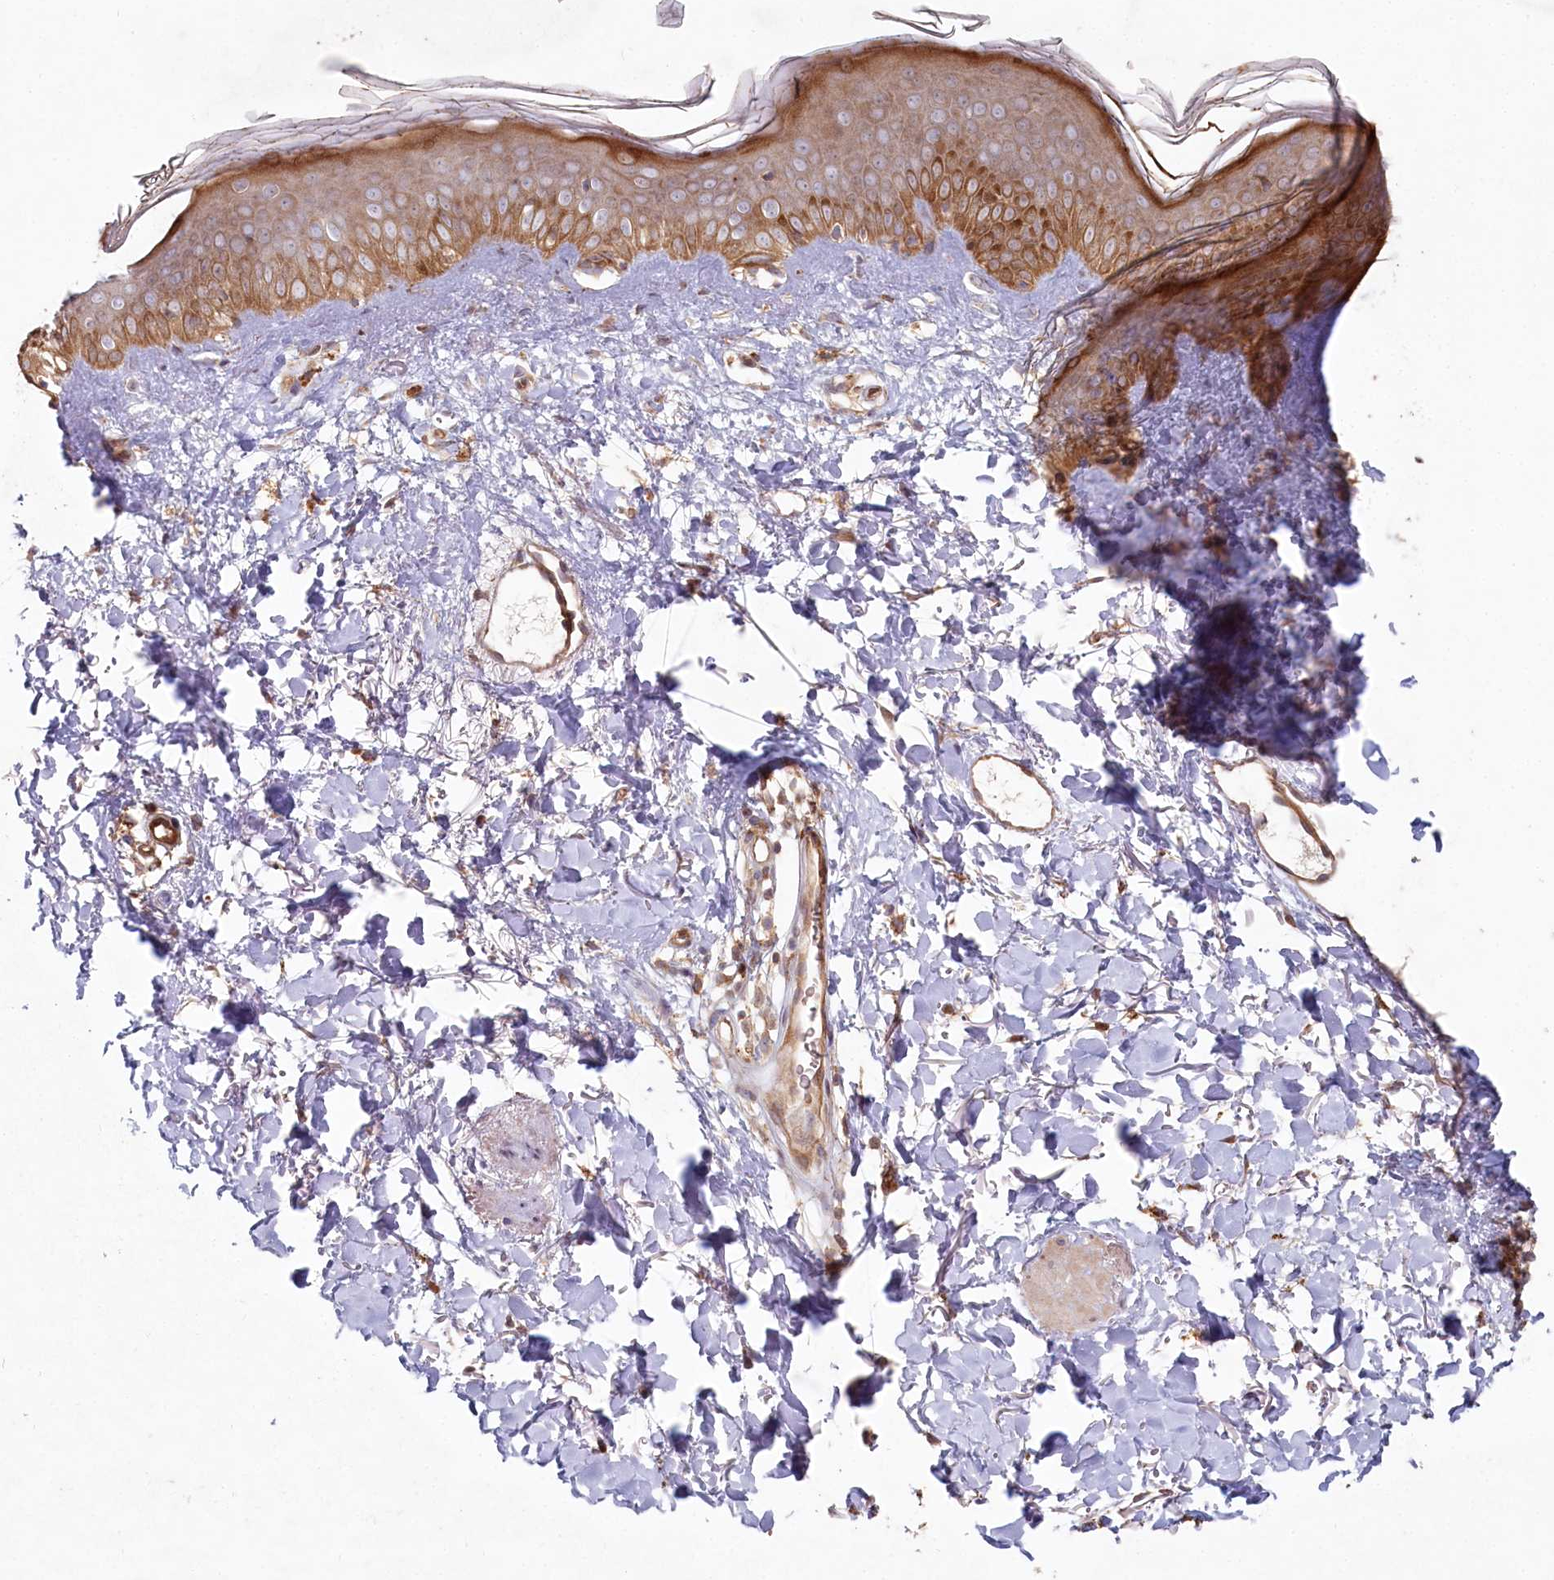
{"staining": {"intensity": "moderate", "quantity": ">75%", "location": "cytoplasmic/membranous"}, "tissue": "skin", "cell_type": "Fibroblasts", "image_type": "normal", "snomed": [{"axis": "morphology", "description": "Normal tissue, NOS"}, {"axis": "topography", "description": "Skin"}], "caption": "The histopathology image reveals immunohistochemical staining of normal skin. There is moderate cytoplasmic/membranous staining is seen in approximately >75% of fibroblasts.", "gene": "HAL", "patient": {"sex": "female", "age": 58}}